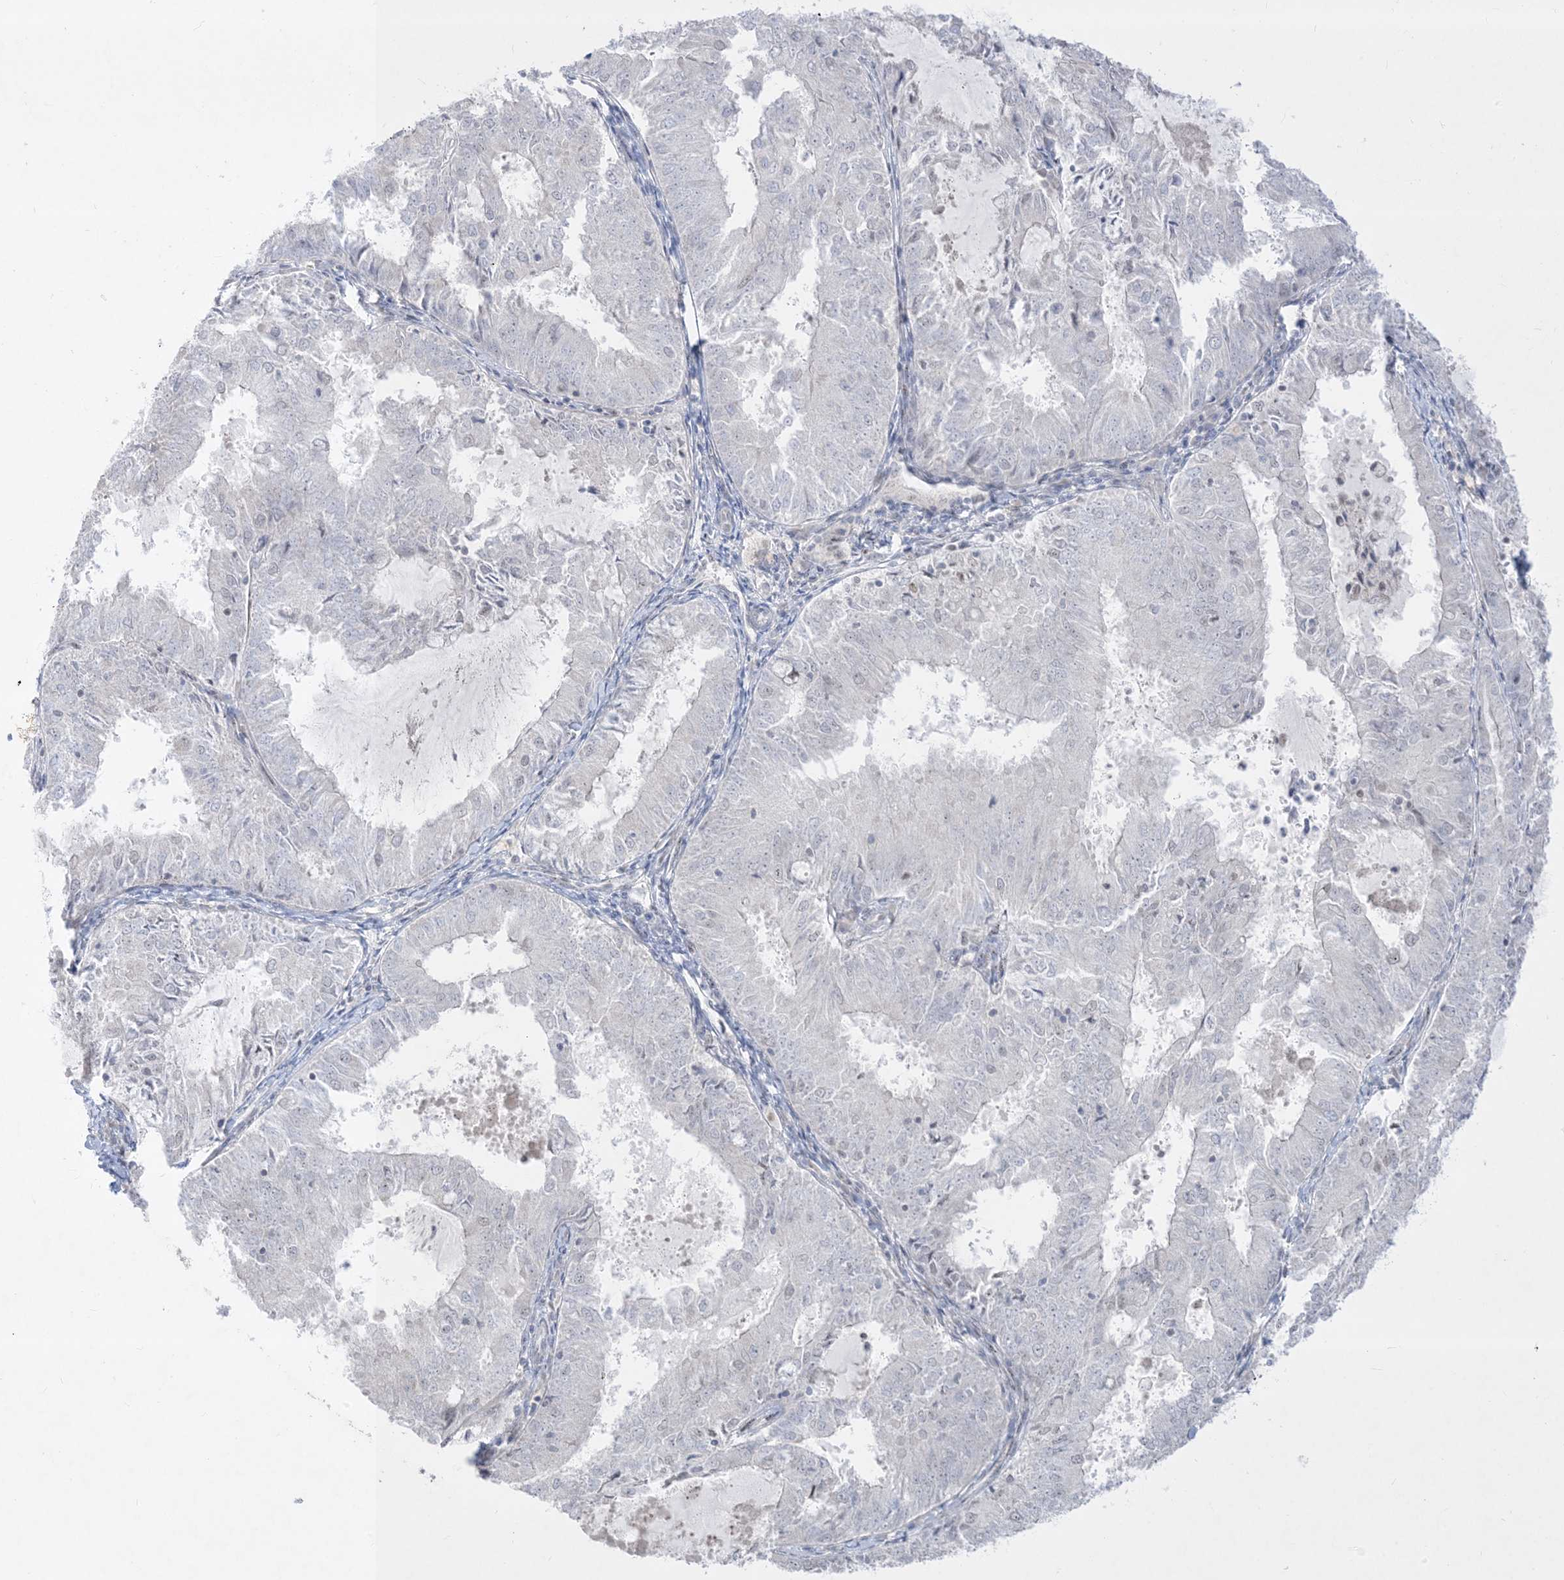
{"staining": {"intensity": "negative", "quantity": "none", "location": "none"}, "tissue": "endometrial cancer", "cell_type": "Tumor cells", "image_type": "cancer", "snomed": [{"axis": "morphology", "description": "Adenocarcinoma, NOS"}, {"axis": "topography", "description": "Endometrium"}], "caption": "An image of endometrial adenocarcinoma stained for a protein displays no brown staining in tumor cells.", "gene": "BHLHE40", "patient": {"sex": "female", "age": 57}}